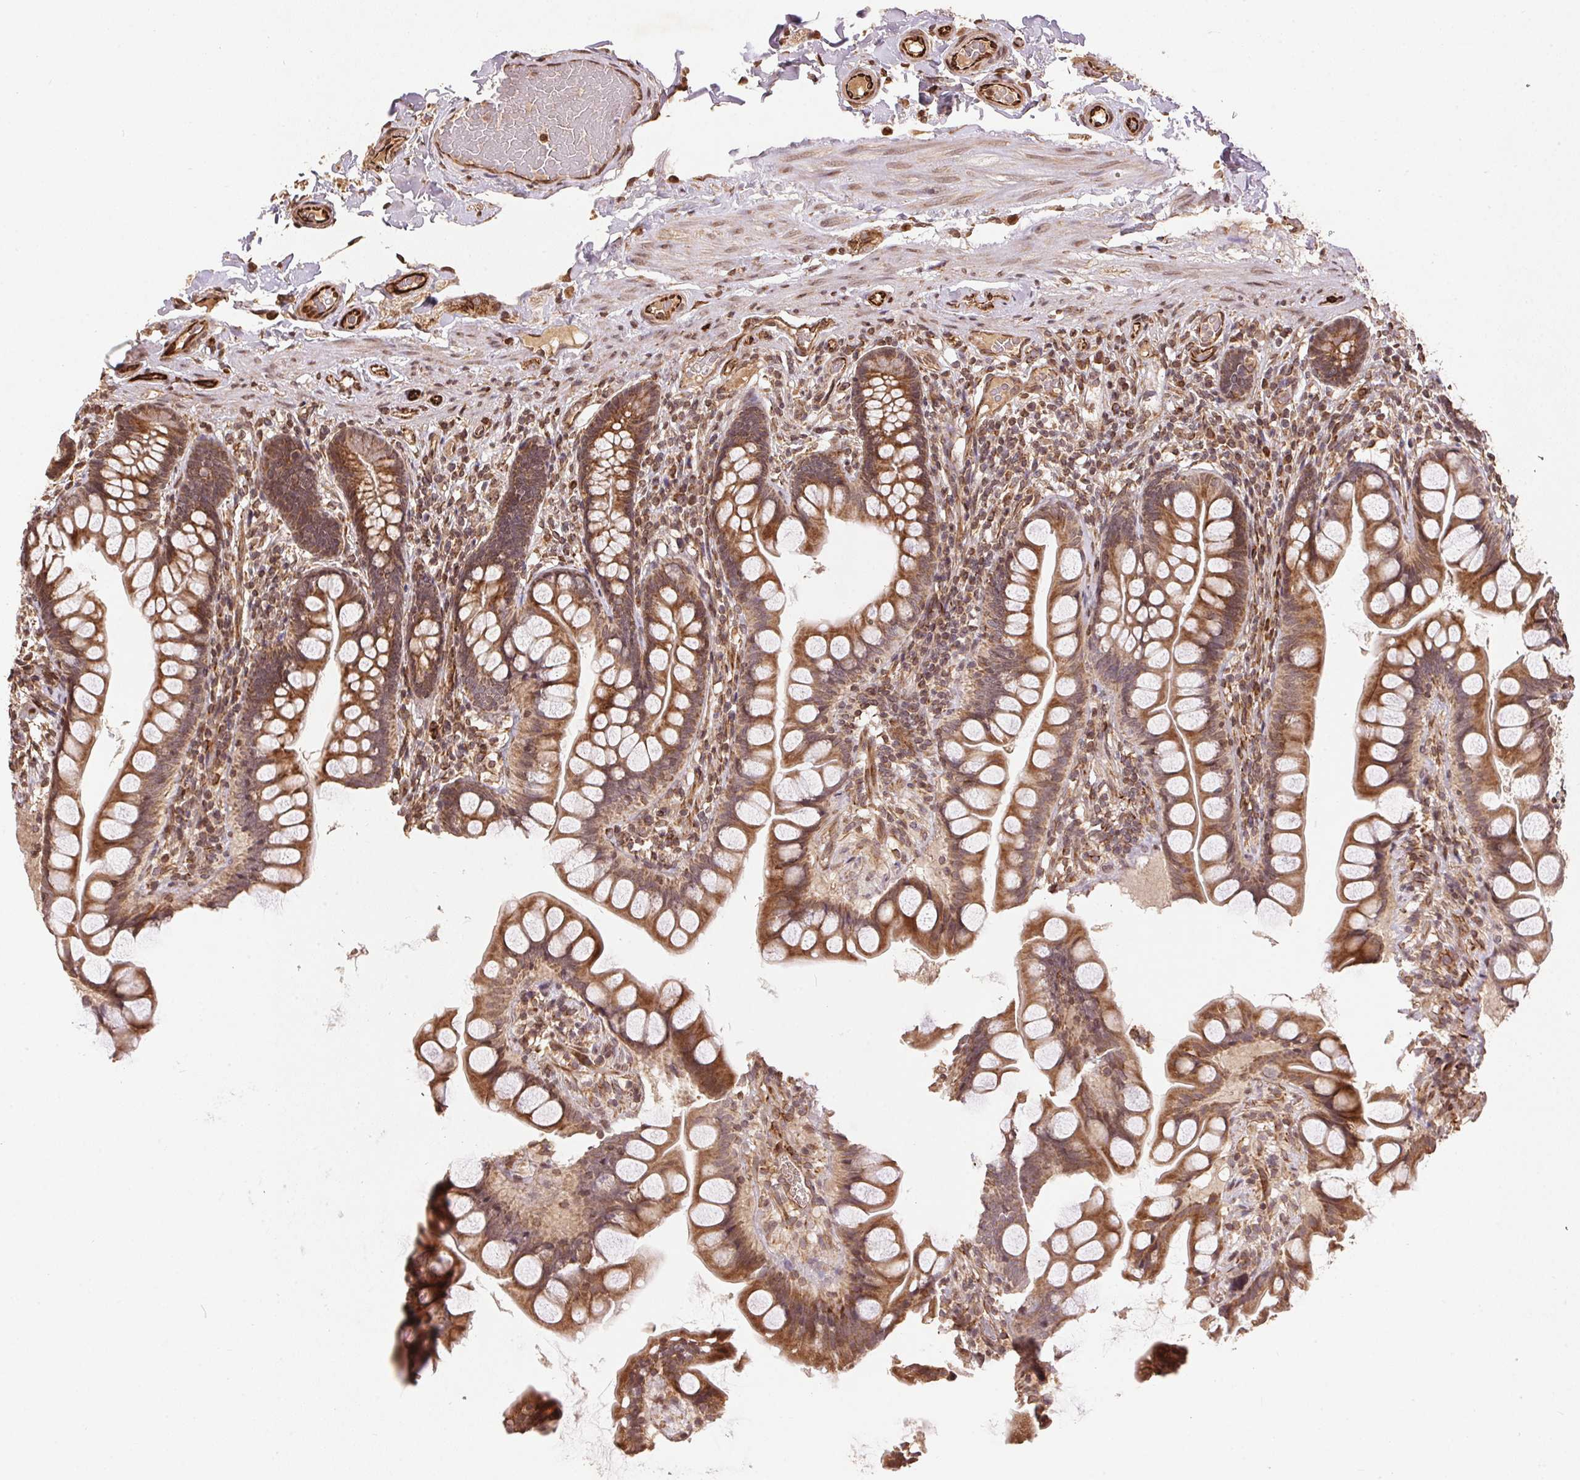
{"staining": {"intensity": "strong", "quantity": ">75%", "location": "cytoplasmic/membranous"}, "tissue": "small intestine", "cell_type": "Glandular cells", "image_type": "normal", "snomed": [{"axis": "morphology", "description": "Normal tissue, NOS"}, {"axis": "topography", "description": "Small intestine"}], "caption": "Immunohistochemistry (IHC) of normal human small intestine reveals high levels of strong cytoplasmic/membranous positivity in about >75% of glandular cells.", "gene": "SPRED2", "patient": {"sex": "male", "age": 70}}